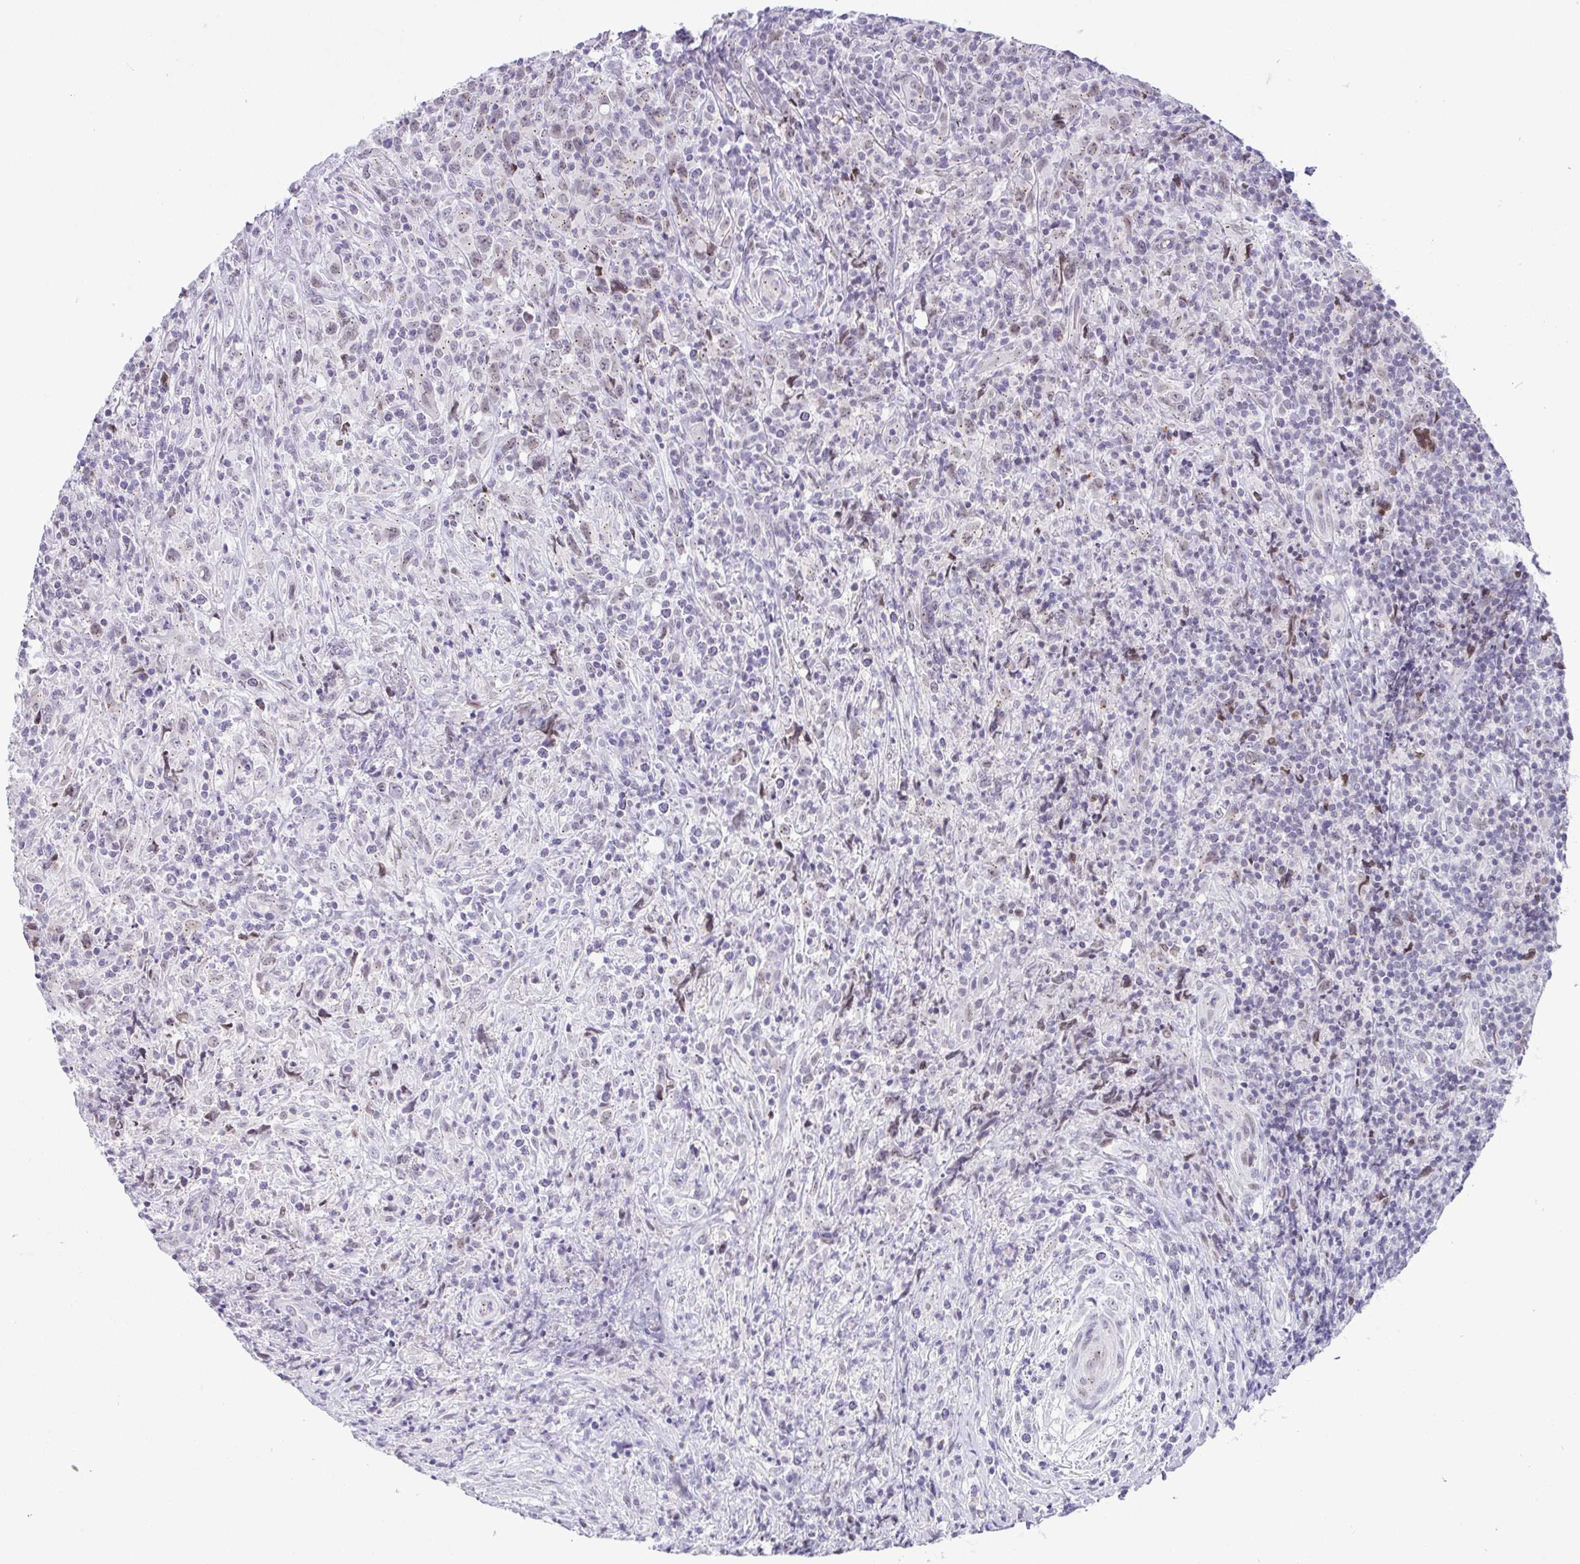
{"staining": {"intensity": "weak", "quantity": "25%-75%", "location": "cytoplasmic/membranous,nuclear"}, "tissue": "lymphoma", "cell_type": "Tumor cells", "image_type": "cancer", "snomed": [{"axis": "morphology", "description": "Hodgkin's disease, NOS"}, {"axis": "topography", "description": "Lymph node"}], "caption": "Protein analysis of Hodgkin's disease tissue reveals weak cytoplasmic/membranous and nuclear staining in approximately 25%-75% of tumor cells. (brown staining indicates protein expression, while blue staining denotes nuclei).", "gene": "FAM177A1", "patient": {"sex": "female", "age": 18}}